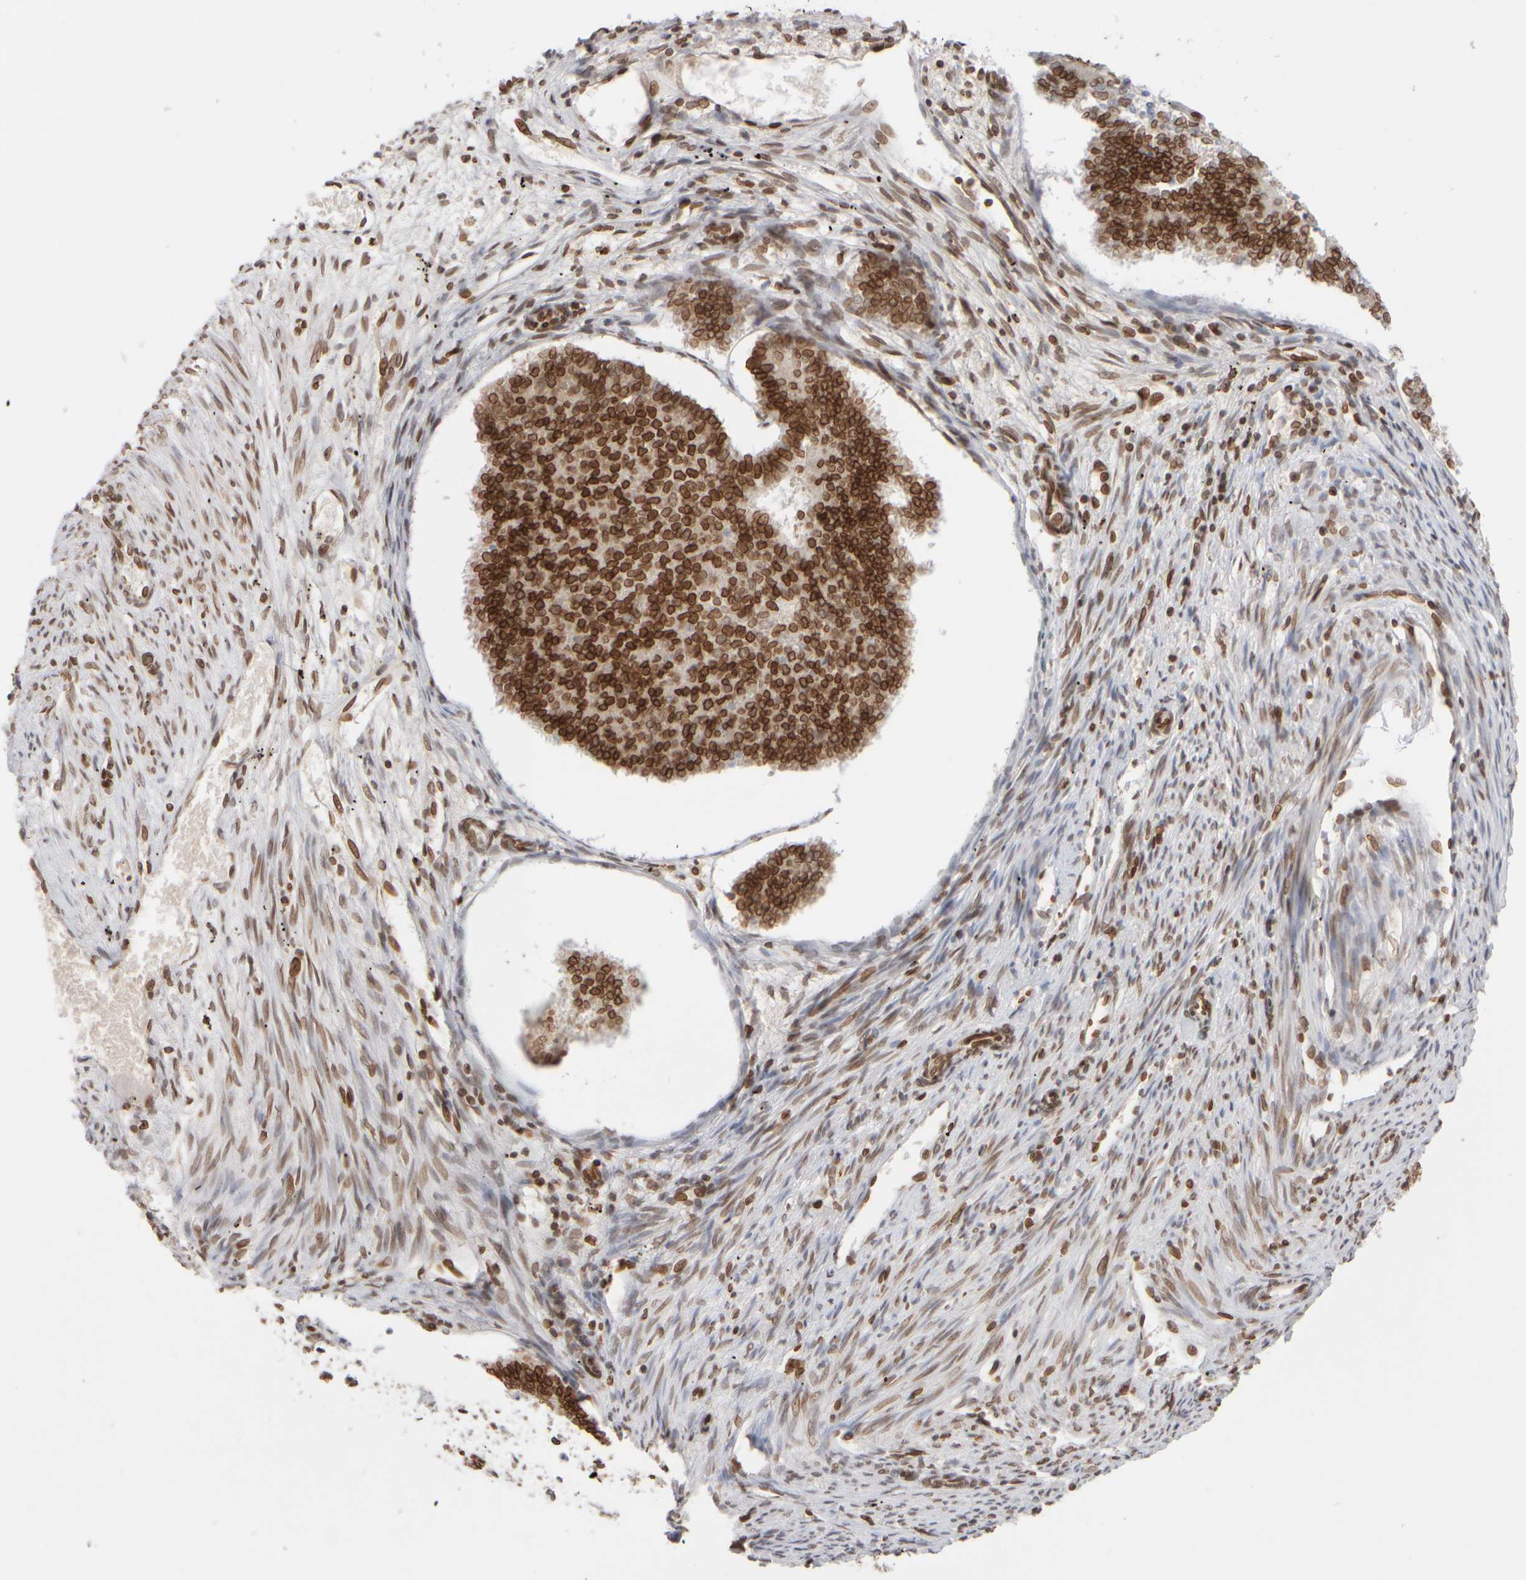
{"staining": {"intensity": "strong", "quantity": ">75%", "location": "cytoplasmic/membranous,nuclear"}, "tissue": "endometrial cancer", "cell_type": "Tumor cells", "image_type": "cancer", "snomed": [{"axis": "morphology", "description": "Adenocarcinoma, NOS"}, {"axis": "topography", "description": "Endometrium"}], "caption": "High-magnification brightfield microscopy of endometrial adenocarcinoma stained with DAB (brown) and counterstained with hematoxylin (blue). tumor cells exhibit strong cytoplasmic/membranous and nuclear staining is appreciated in approximately>75% of cells.", "gene": "ZC3HC1", "patient": {"sex": "female", "age": 70}}